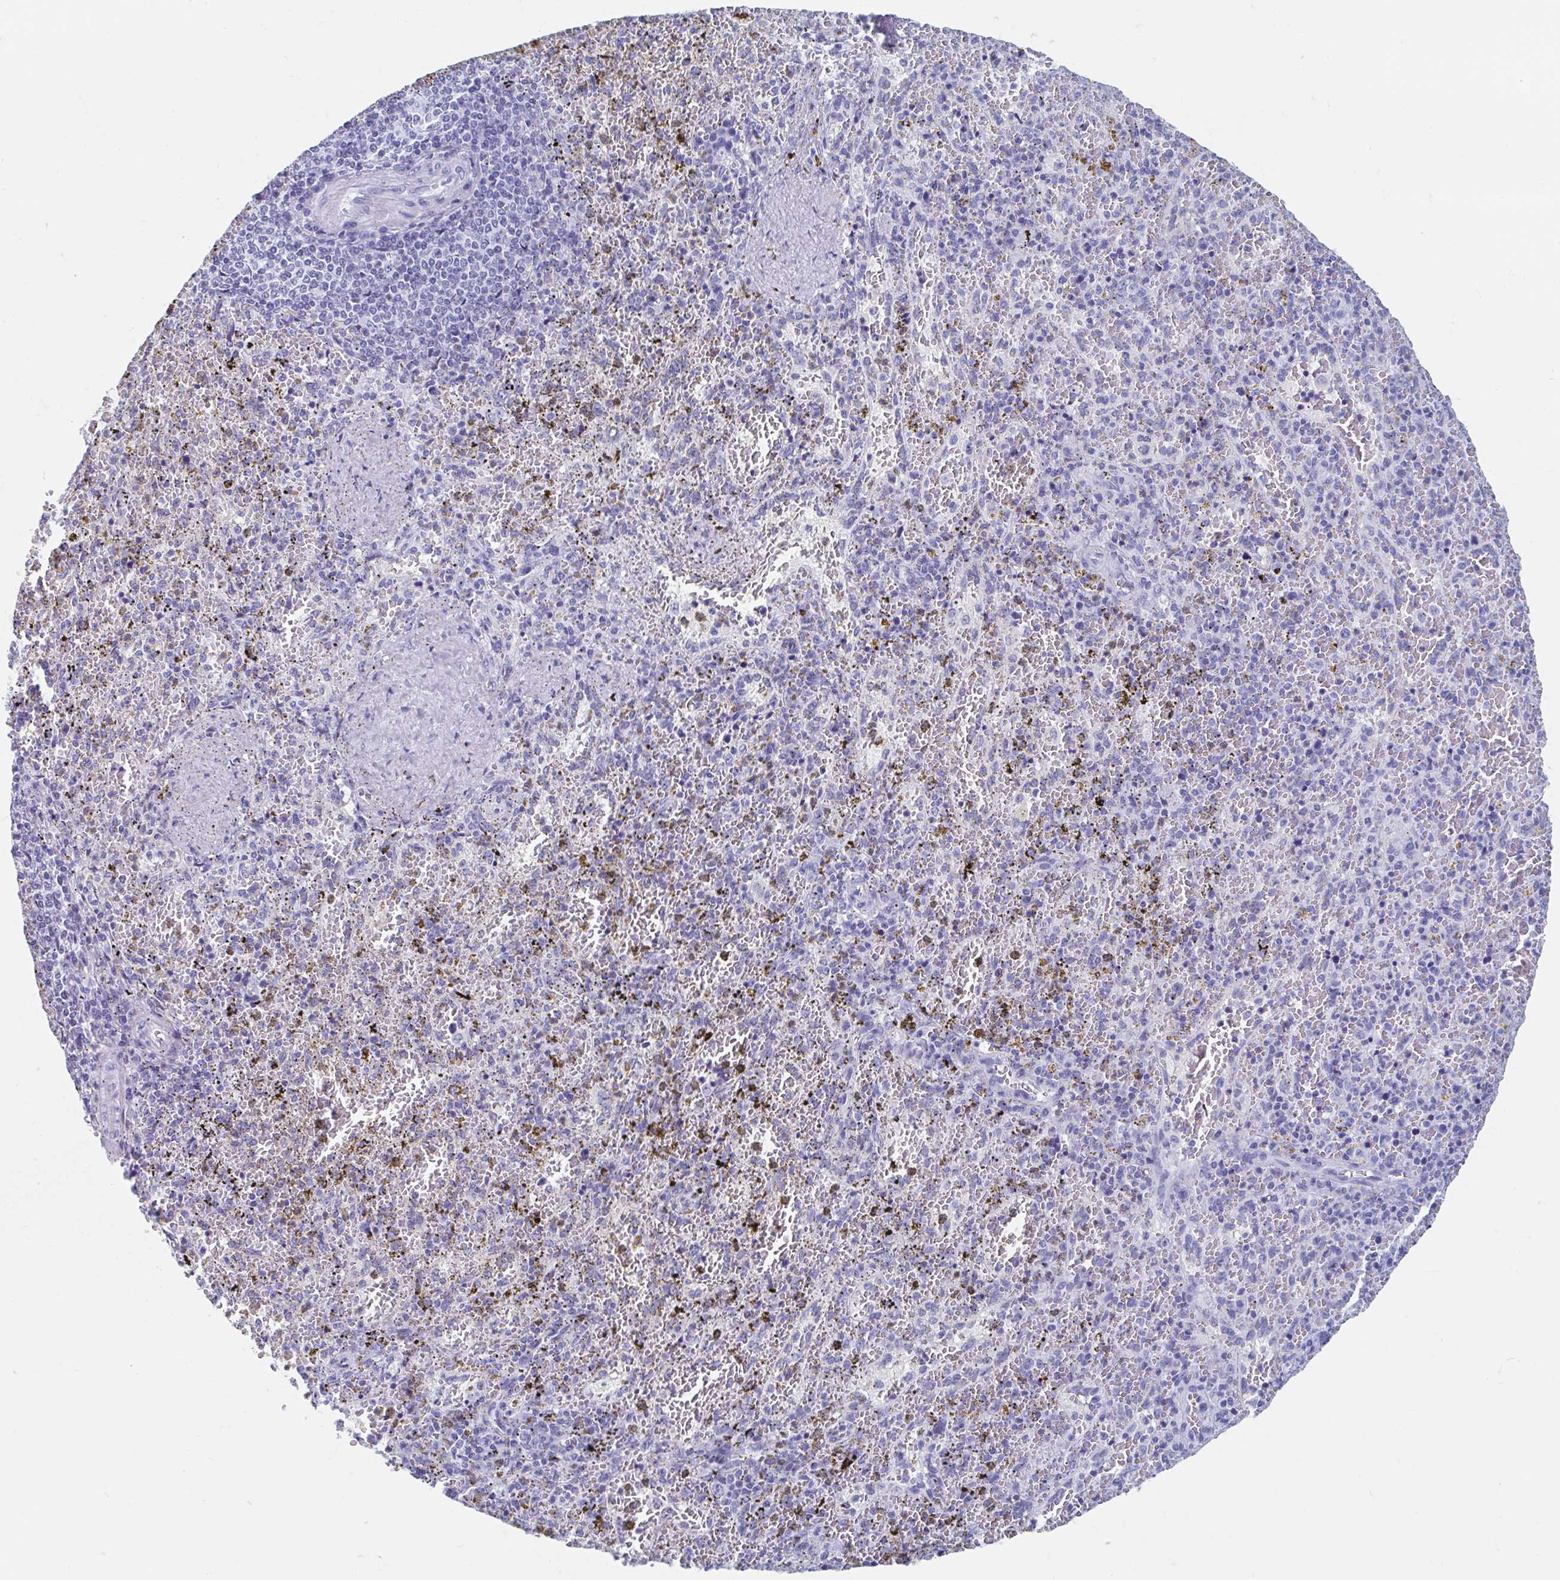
{"staining": {"intensity": "negative", "quantity": "none", "location": "none"}, "tissue": "spleen", "cell_type": "Cells in red pulp", "image_type": "normal", "snomed": [{"axis": "morphology", "description": "Normal tissue, NOS"}, {"axis": "topography", "description": "Spleen"}], "caption": "Histopathology image shows no significant protein expression in cells in red pulp of benign spleen.", "gene": "HDGFL1", "patient": {"sex": "female", "age": 50}}